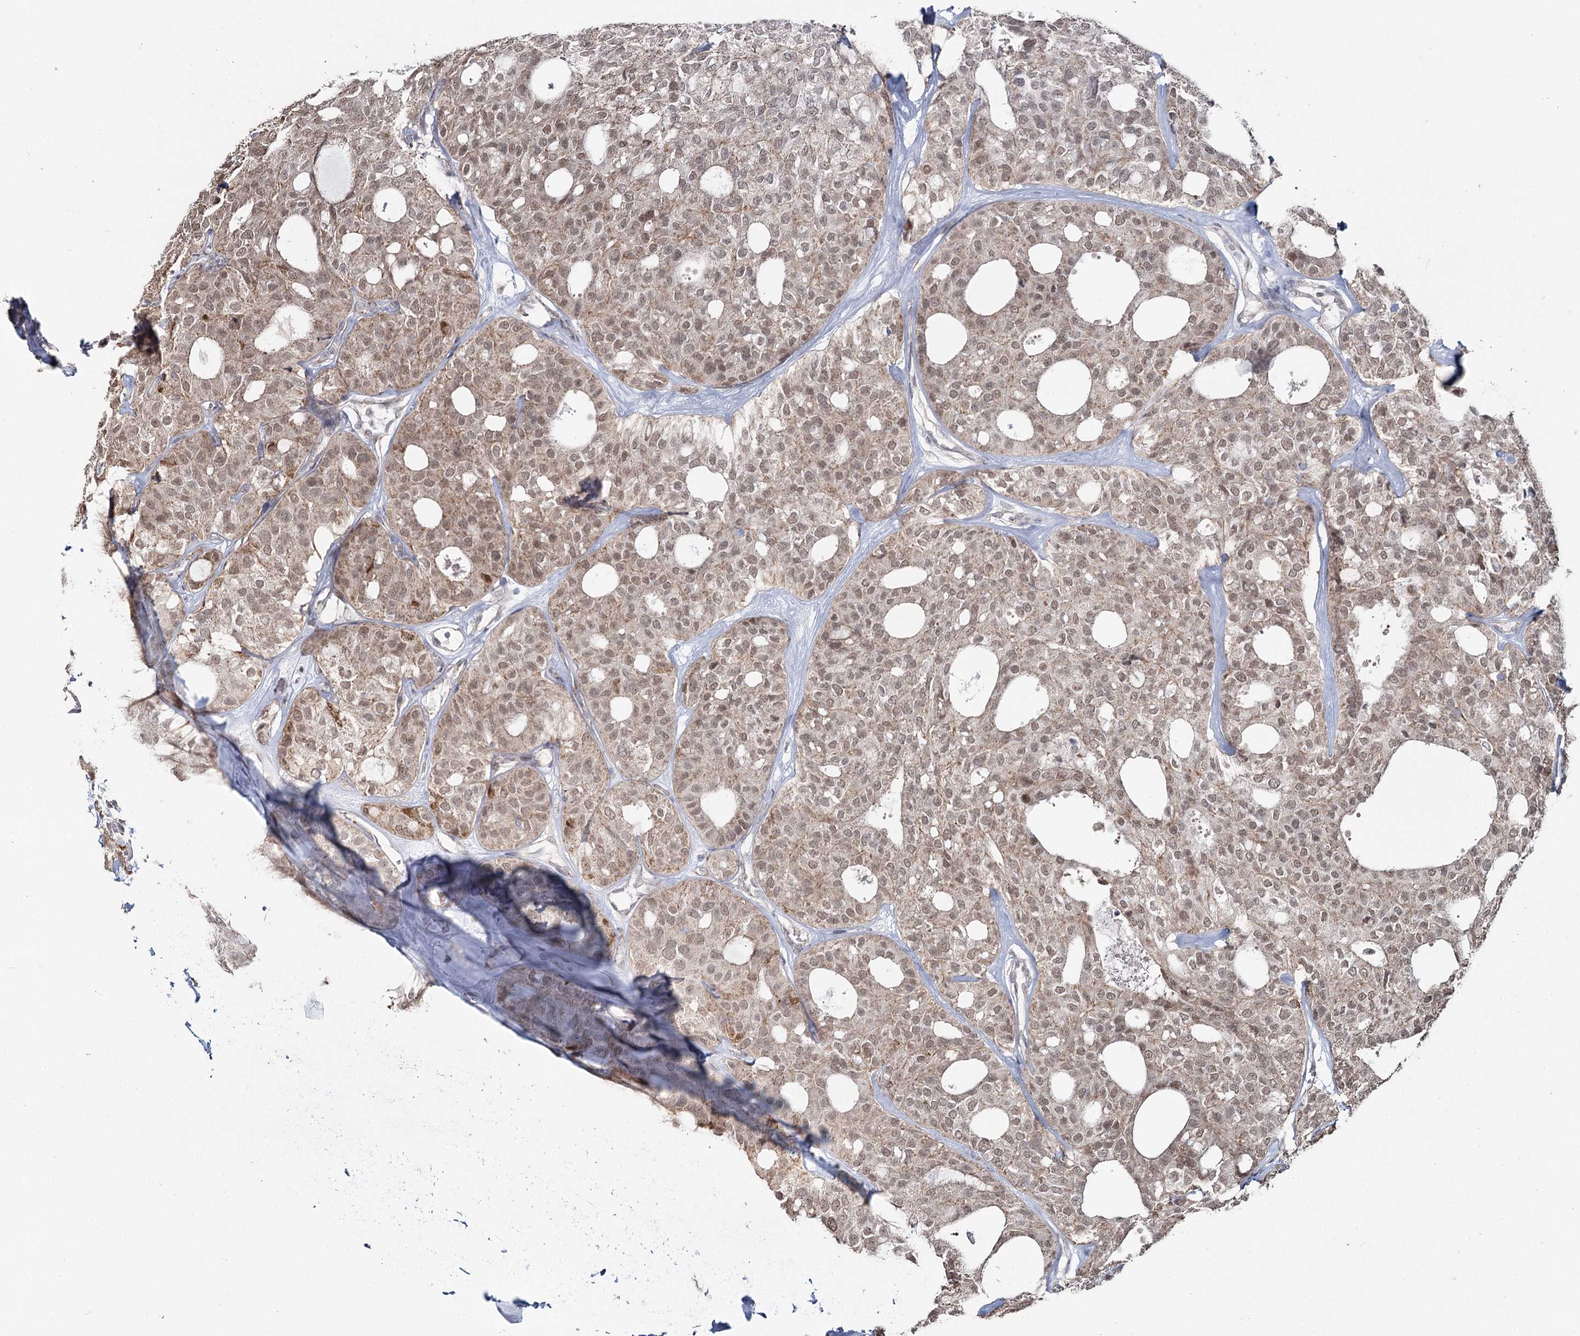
{"staining": {"intensity": "moderate", "quantity": ">75%", "location": "cytoplasmic/membranous,nuclear"}, "tissue": "thyroid cancer", "cell_type": "Tumor cells", "image_type": "cancer", "snomed": [{"axis": "morphology", "description": "Follicular adenoma carcinoma, NOS"}, {"axis": "topography", "description": "Thyroid gland"}], "caption": "Brown immunohistochemical staining in follicular adenoma carcinoma (thyroid) shows moderate cytoplasmic/membranous and nuclear positivity in approximately >75% of tumor cells. The staining was performed using DAB (3,3'-diaminobenzidine) to visualize the protein expression in brown, while the nuclei were stained in blue with hematoxylin (Magnification: 20x).", "gene": "PDHX", "patient": {"sex": "male", "age": 75}}